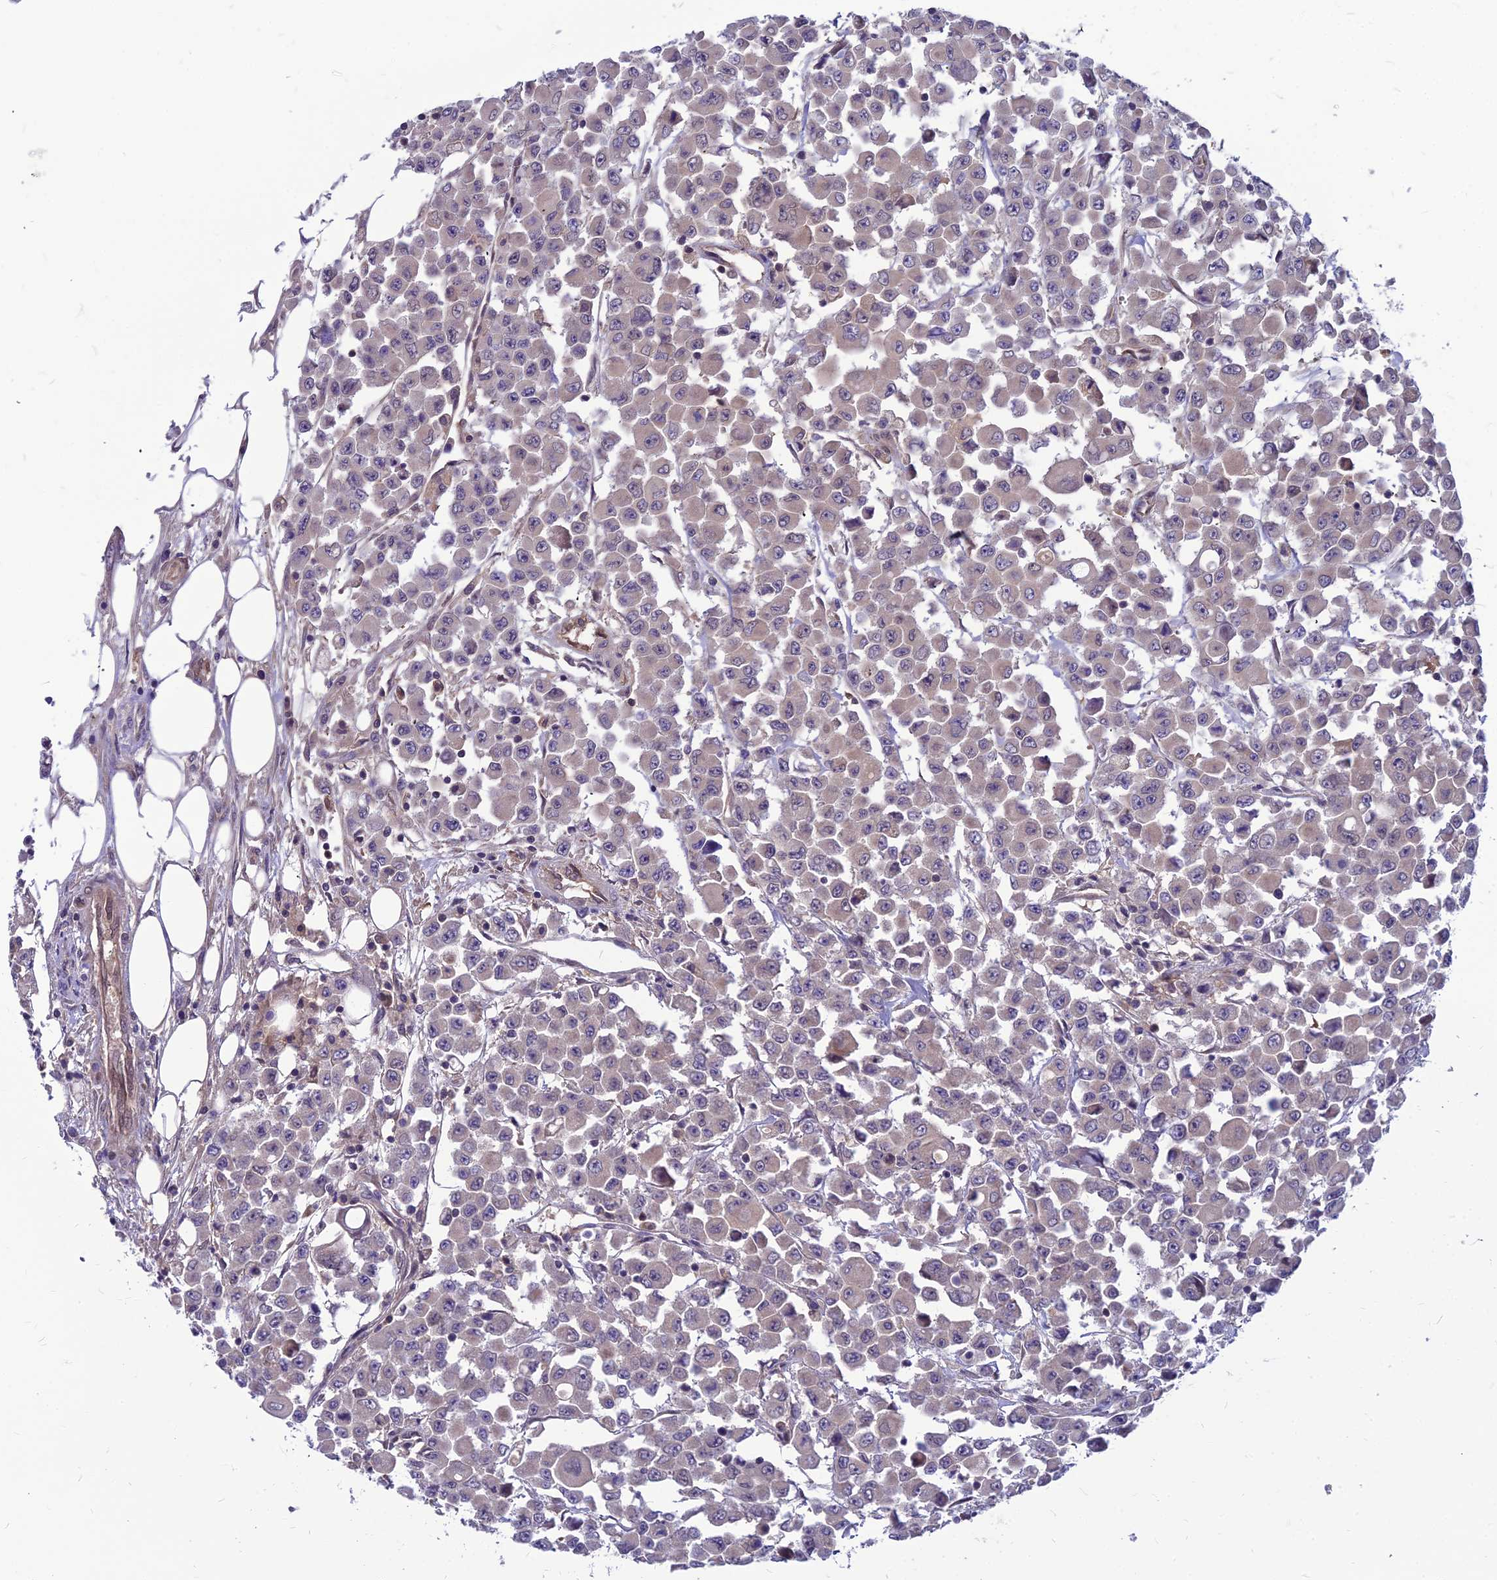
{"staining": {"intensity": "negative", "quantity": "none", "location": "none"}, "tissue": "colorectal cancer", "cell_type": "Tumor cells", "image_type": "cancer", "snomed": [{"axis": "morphology", "description": "Adenocarcinoma, NOS"}, {"axis": "topography", "description": "Colon"}], "caption": "High magnification brightfield microscopy of colorectal adenocarcinoma stained with DAB (brown) and counterstained with hematoxylin (blue): tumor cells show no significant positivity. (DAB (3,3'-diaminobenzidine) immunohistochemistry (IHC), high magnification).", "gene": "MVD", "patient": {"sex": "male", "age": 51}}